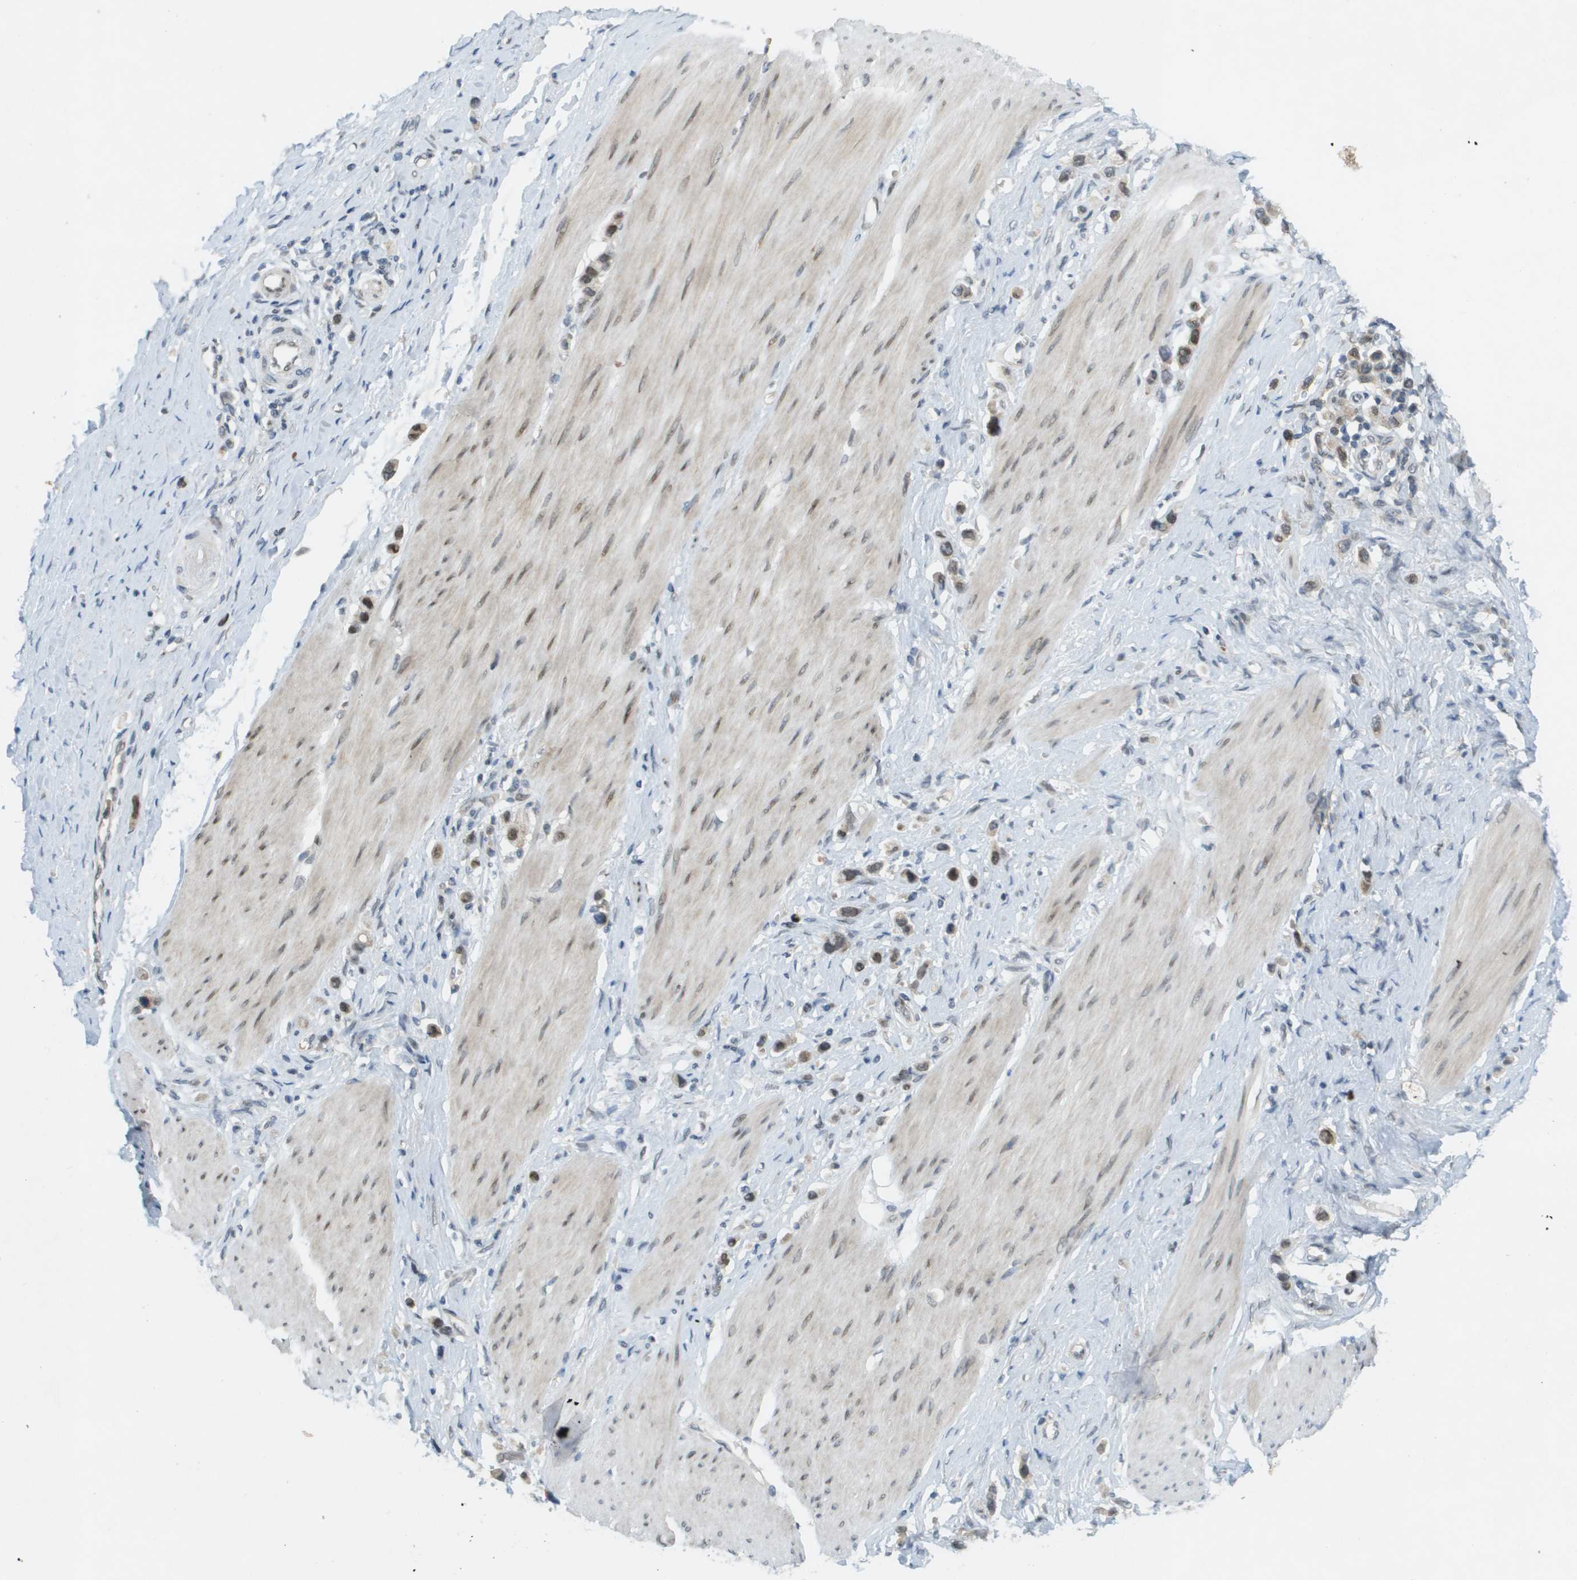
{"staining": {"intensity": "weak", "quantity": ">75%", "location": "cytoplasmic/membranous,nuclear"}, "tissue": "stomach cancer", "cell_type": "Tumor cells", "image_type": "cancer", "snomed": [{"axis": "morphology", "description": "Adenocarcinoma, NOS"}, {"axis": "topography", "description": "Stomach"}], "caption": "The histopathology image displays immunohistochemical staining of stomach cancer (adenocarcinoma). There is weak cytoplasmic/membranous and nuclear staining is identified in about >75% of tumor cells.", "gene": "CACNB4", "patient": {"sex": "female", "age": 65}}